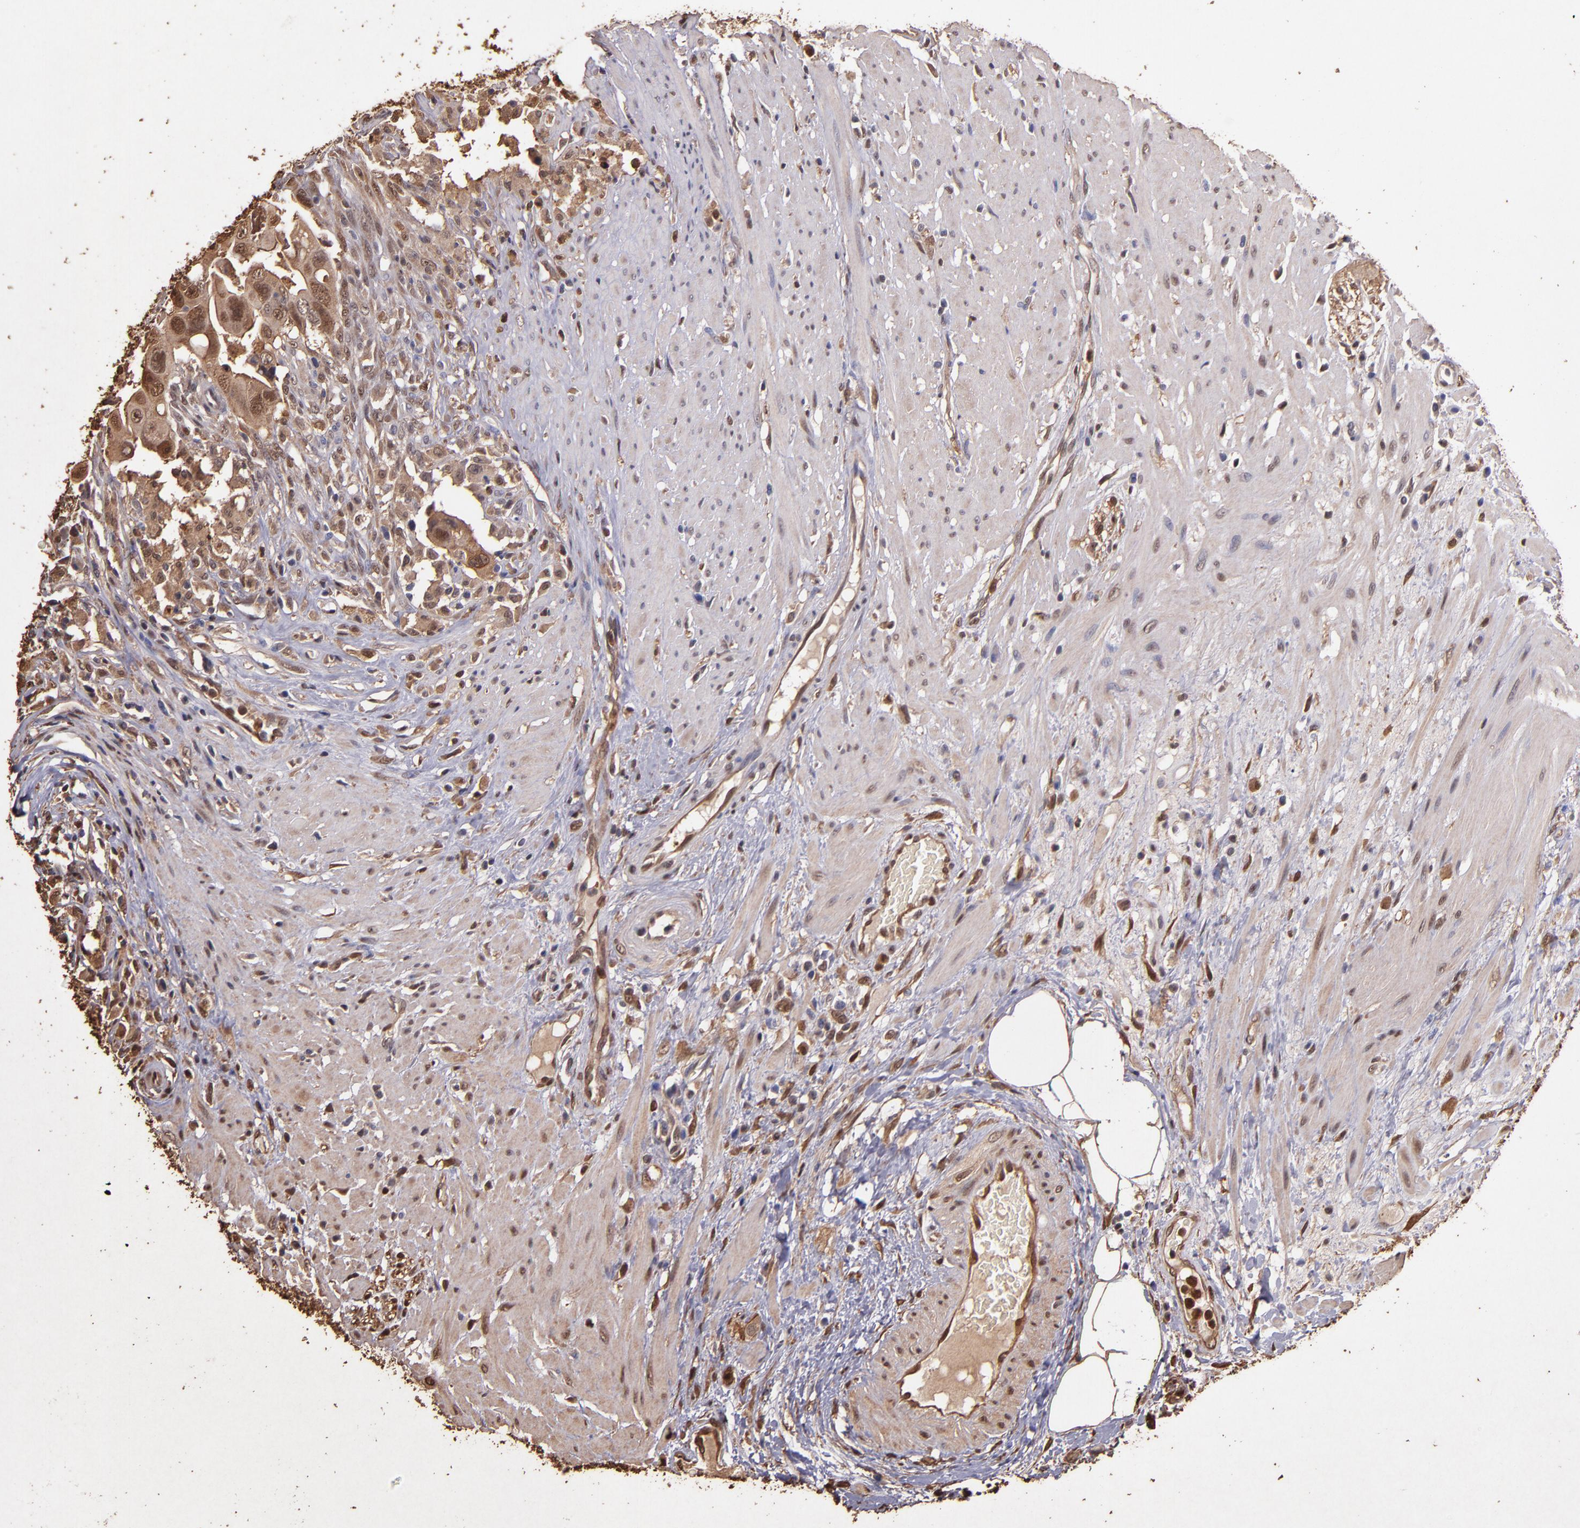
{"staining": {"intensity": "strong", "quantity": ">75%", "location": "cytoplasmic/membranous,nuclear"}, "tissue": "colorectal cancer", "cell_type": "Tumor cells", "image_type": "cancer", "snomed": [{"axis": "morphology", "description": "Adenocarcinoma, NOS"}, {"axis": "topography", "description": "Rectum"}], "caption": "Immunohistochemistry (IHC) micrograph of colorectal adenocarcinoma stained for a protein (brown), which demonstrates high levels of strong cytoplasmic/membranous and nuclear expression in about >75% of tumor cells.", "gene": "S100A6", "patient": {"sex": "male", "age": 53}}